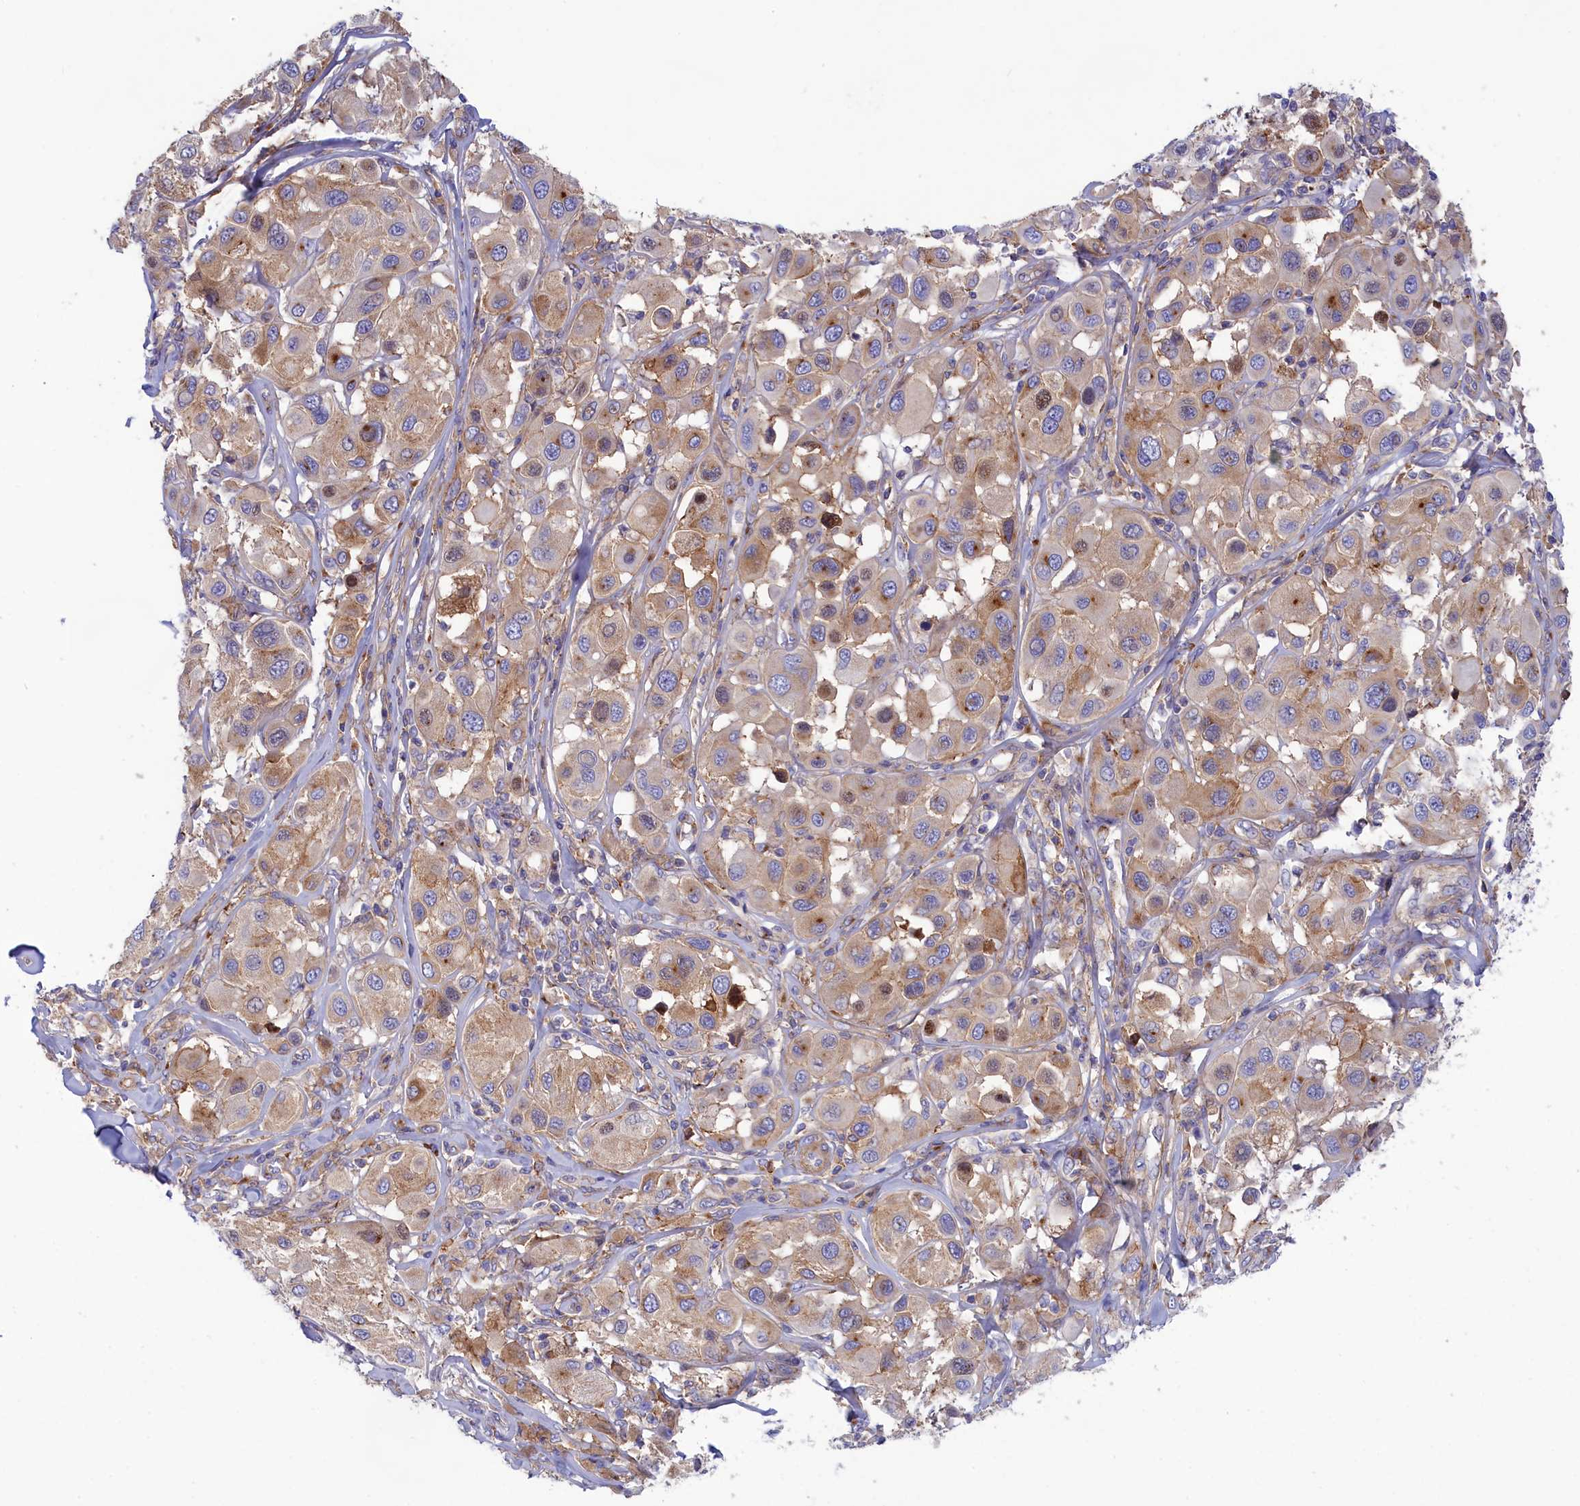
{"staining": {"intensity": "moderate", "quantity": "<25%", "location": "cytoplasmic/membranous"}, "tissue": "melanoma", "cell_type": "Tumor cells", "image_type": "cancer", "snomed": [{"axis": "morphology", "description": "Malignant melanoma, Metastatic site"}, {"axis": "topography", "description": "Skin"}], "caption": "Moderate cytoplasmic/membranous protein staining is appreciated in about <25% of tumor cells in melanoma.", "gene": "SCAMP4", "patient": {"sex": "male", "age": 41}}